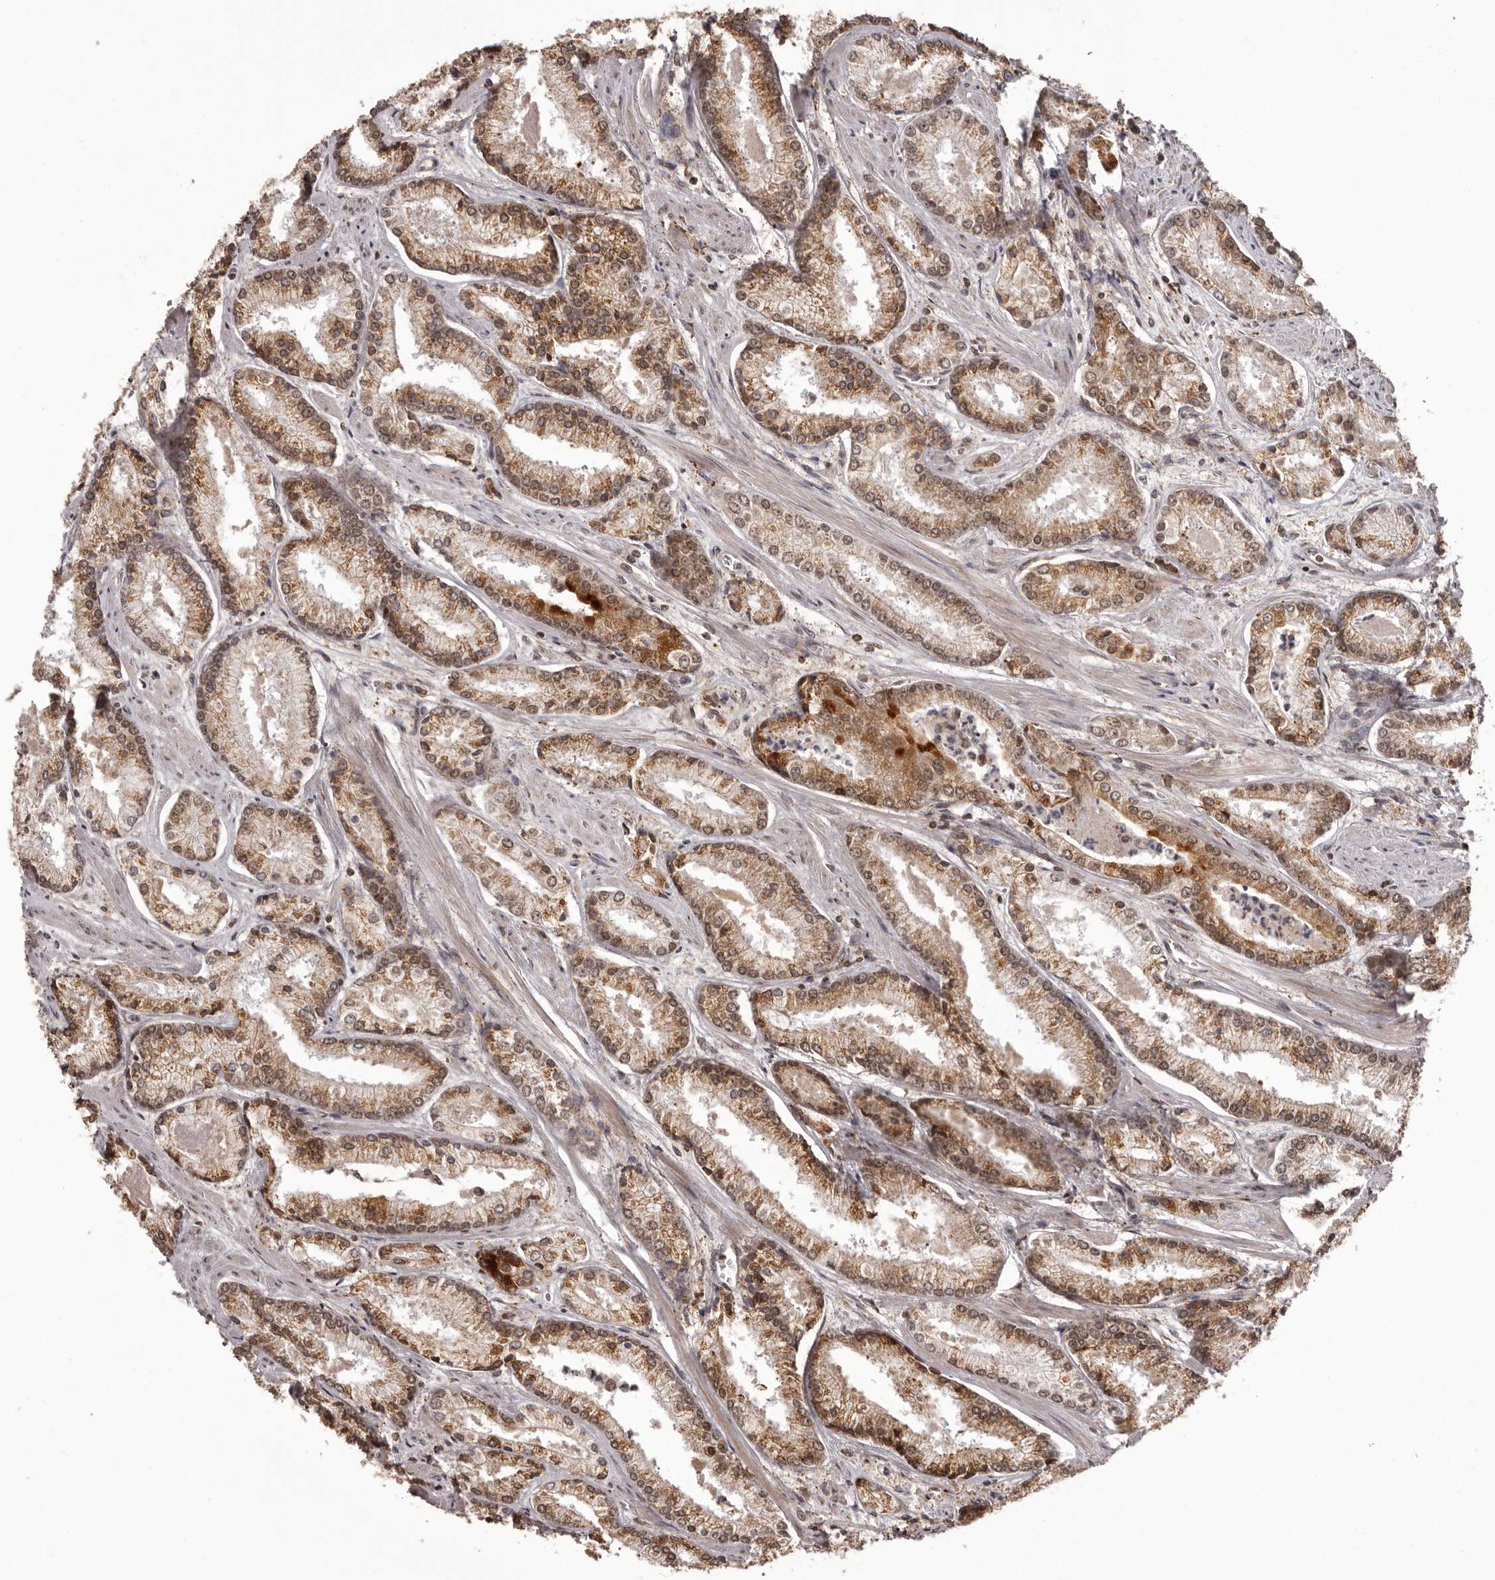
{"staining": {"intensity": "moderate", "quantity": ">75%", "location": "cytoplasmic/membranous,nuclear"}, "tissue": "prostate cancer", "cell_type": "Tumor cells", "image_type": "cancer", "snomed": [{"axis": "morphology", "description": "Adenocarcinoma, Low grade"}, {"axis": "topography", "description": "Prostate"}], "caption": "Prostate cancer tissue displays moderate cytoplasmic/membranous and nuclear staining in approximately >75% of tumor cells (IHC, brightfield microscopy, high magnification).", "gene": "IL32", "patient": {"sex": "male", "age": 54}}